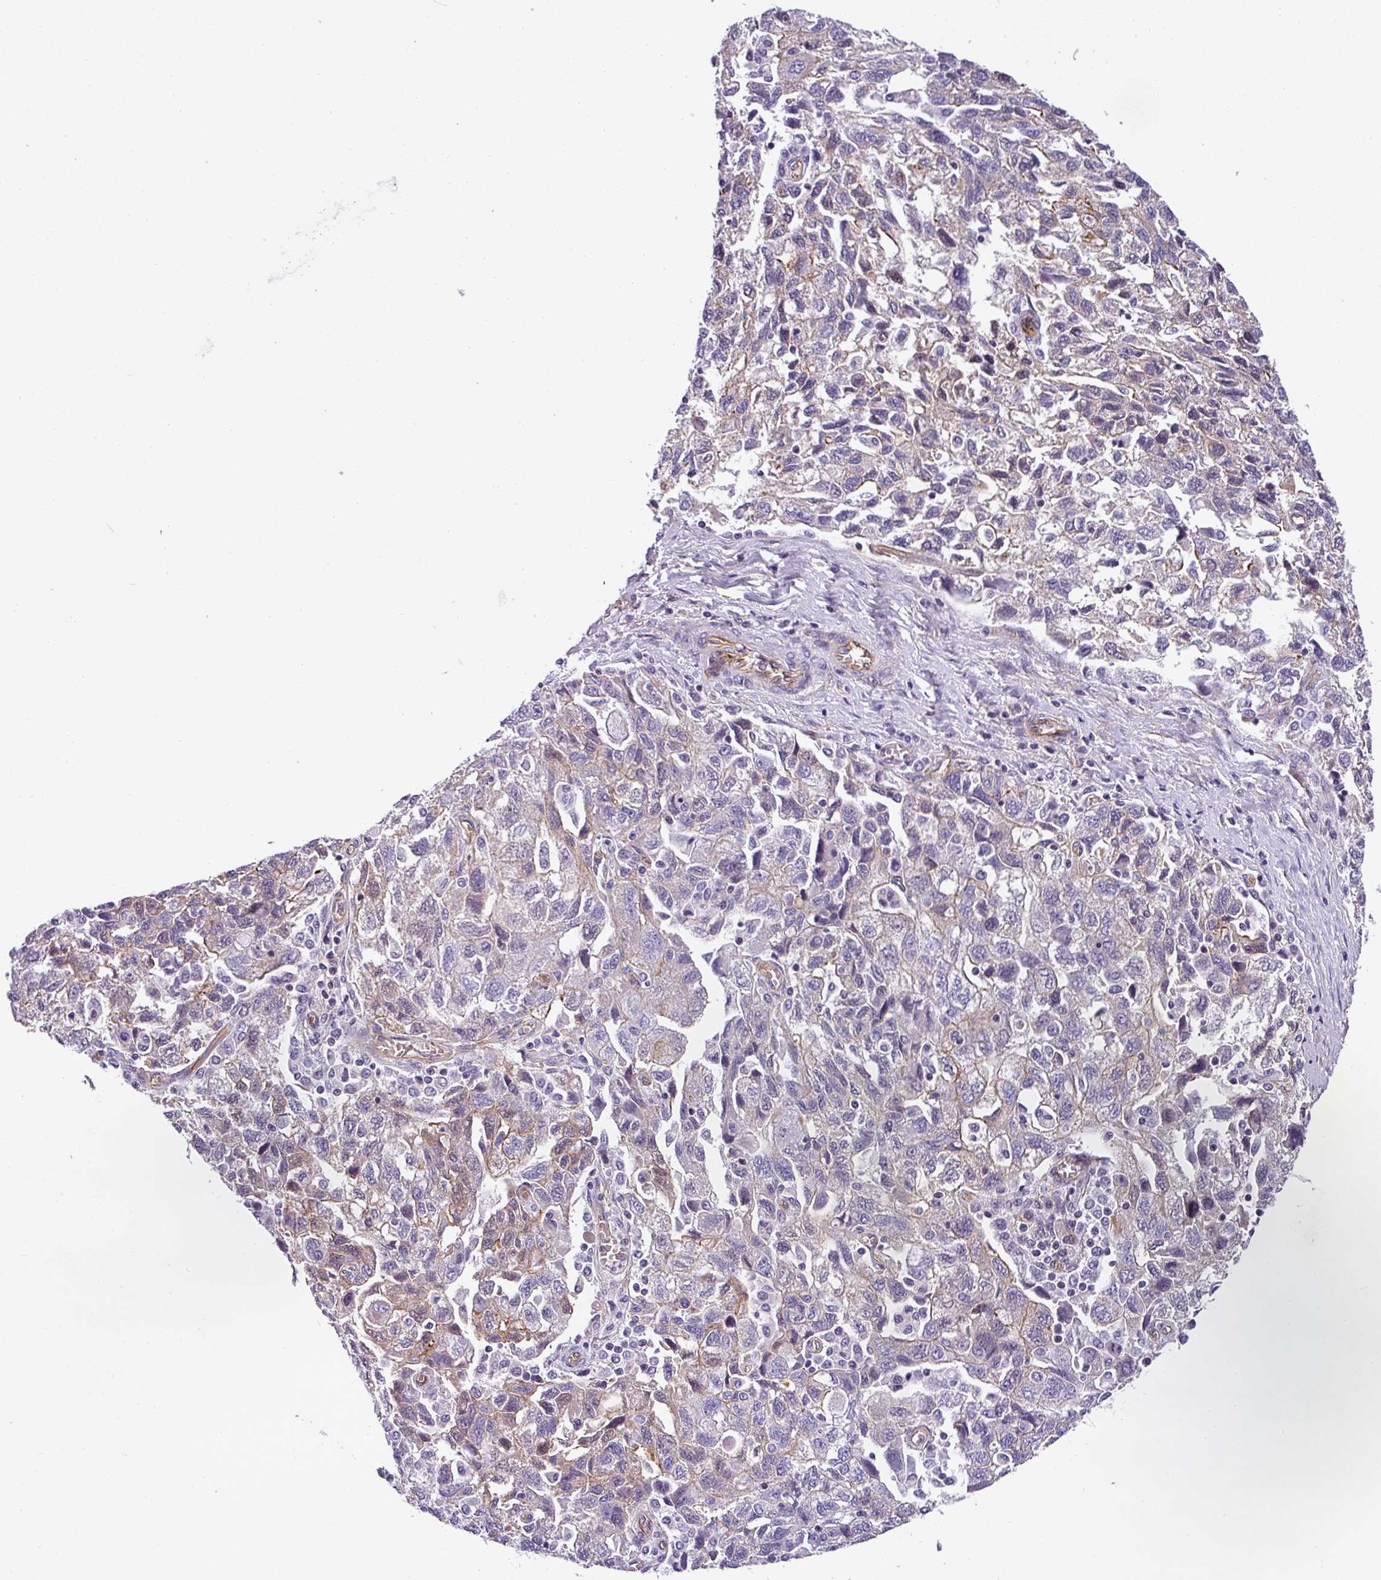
{"staining": {"intensity": "weak", "quantity": "25%-75%", "location": "cytoplasmic/membranous"}, "tissue": "ovarian cancer", "cell_type": "Tumor cells", "image_type": "cancer", "snomed": [{"axis": "morphology", "description": "Carcinoma, NOS"}, {"axis": "morphology", "description": "Cystadenocarcinoma, serous, NOS"}, {"axis": "topography", "description": "Ovary"}], "caption": "Human ovarian cancer stained for a protein (brown) displays weak cytoplasmic/membranous positive positivity in about 25%-75% of tumor cells.", "gene": "OR11H4", "patient": {"sex": "female", "age": 69}}